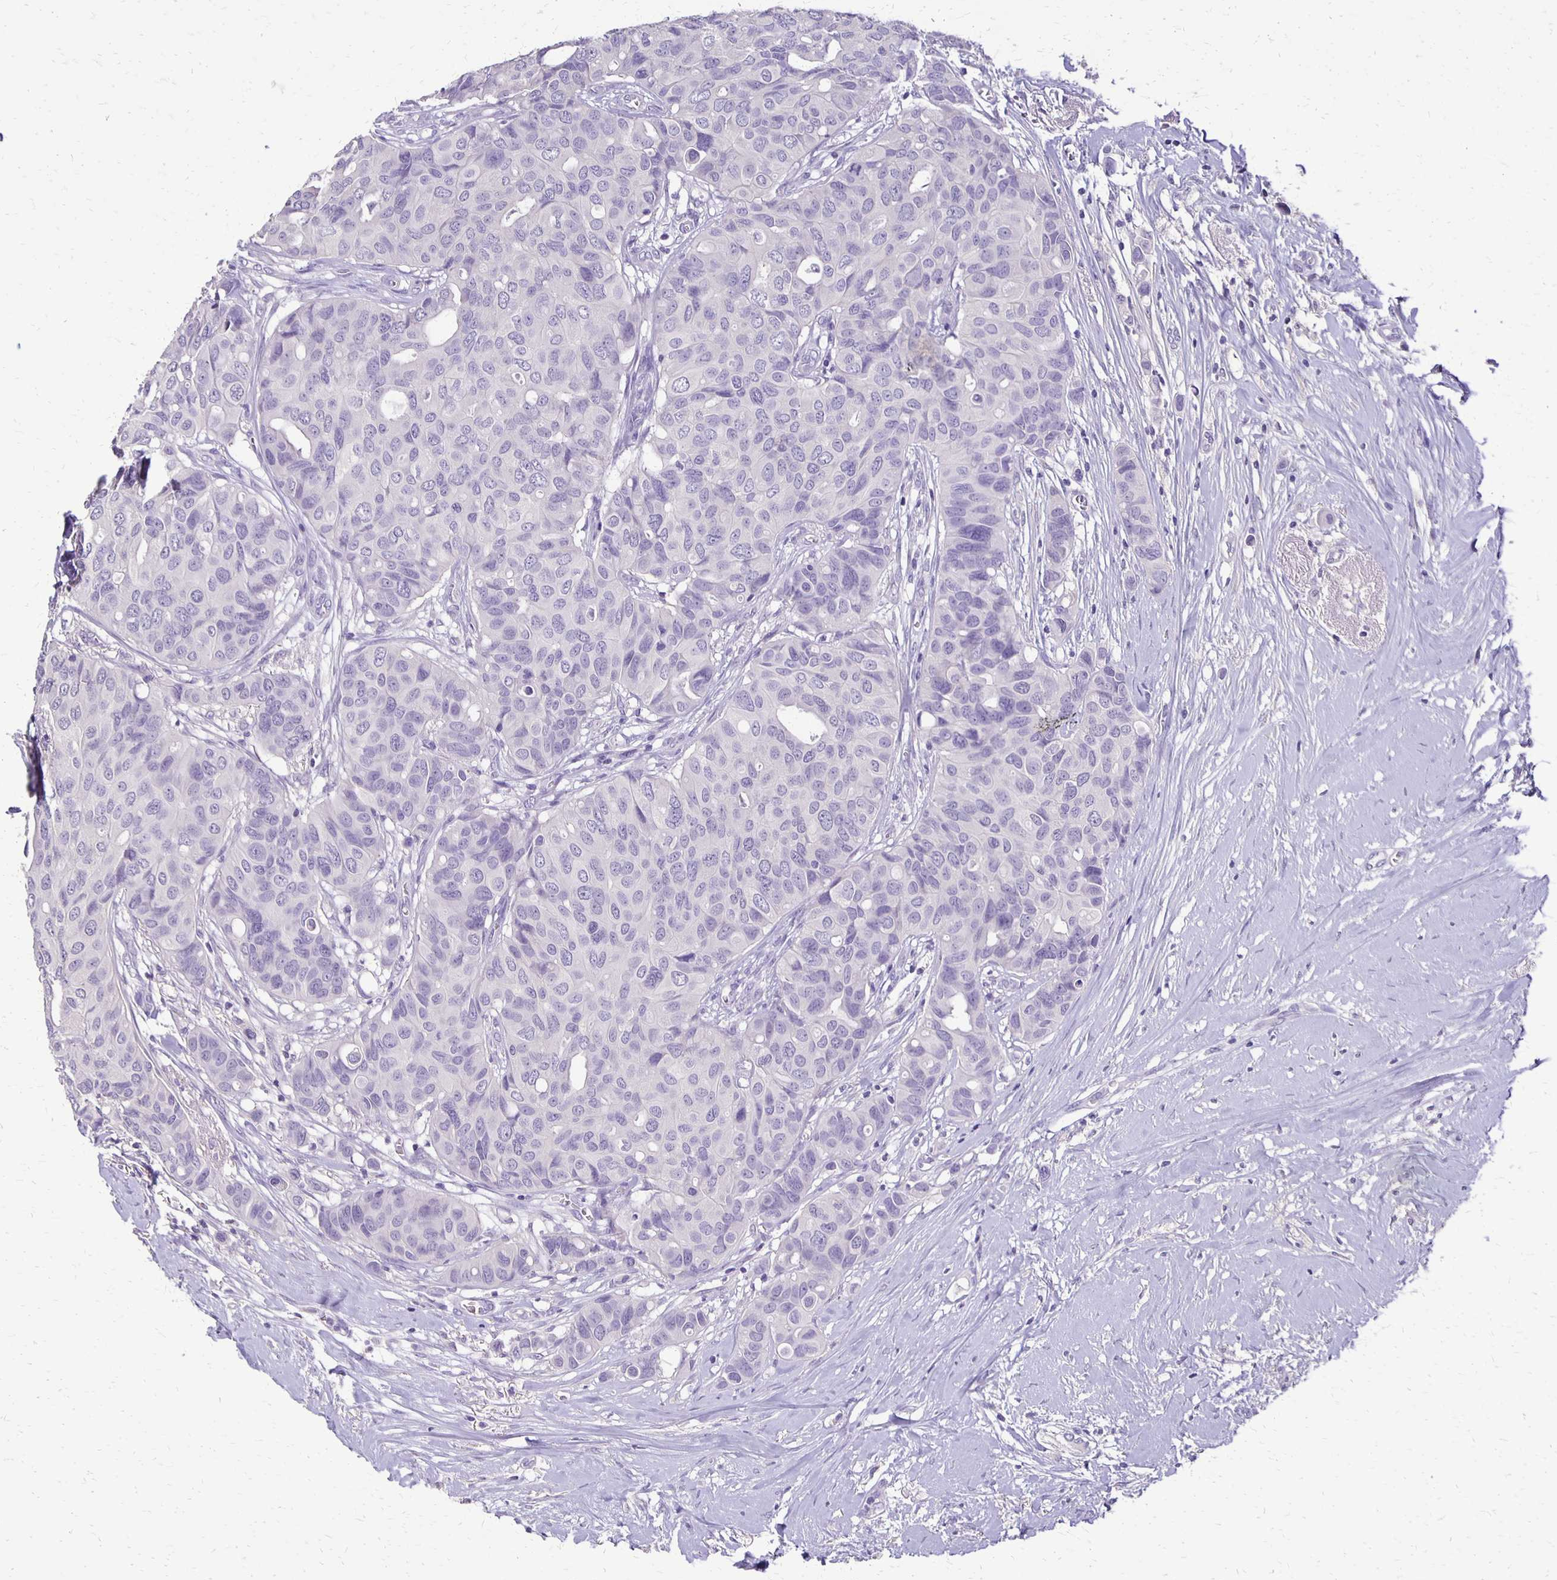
{"staining": {"intensity": "negative", "quantity": "none", "location": "none"}, "tissue": "breast cancer", "cell_type": "Tumor cells", "image_type": "cancer", "snomed": [{"axis": "morphology", "description": "Duct carcinoma"}, {"axis": "topography", "description": "Breast"}], "caption": "This image is of breast cancer (intraductal carcinoma) stained with immunohistochemistry (IHC) to label a protein in brown with the nuclei are counter-stained blue. There is no positivity in tumor cells.", "gene": "ANKRD45", "patient": {"sex": "female", "age": 54}}